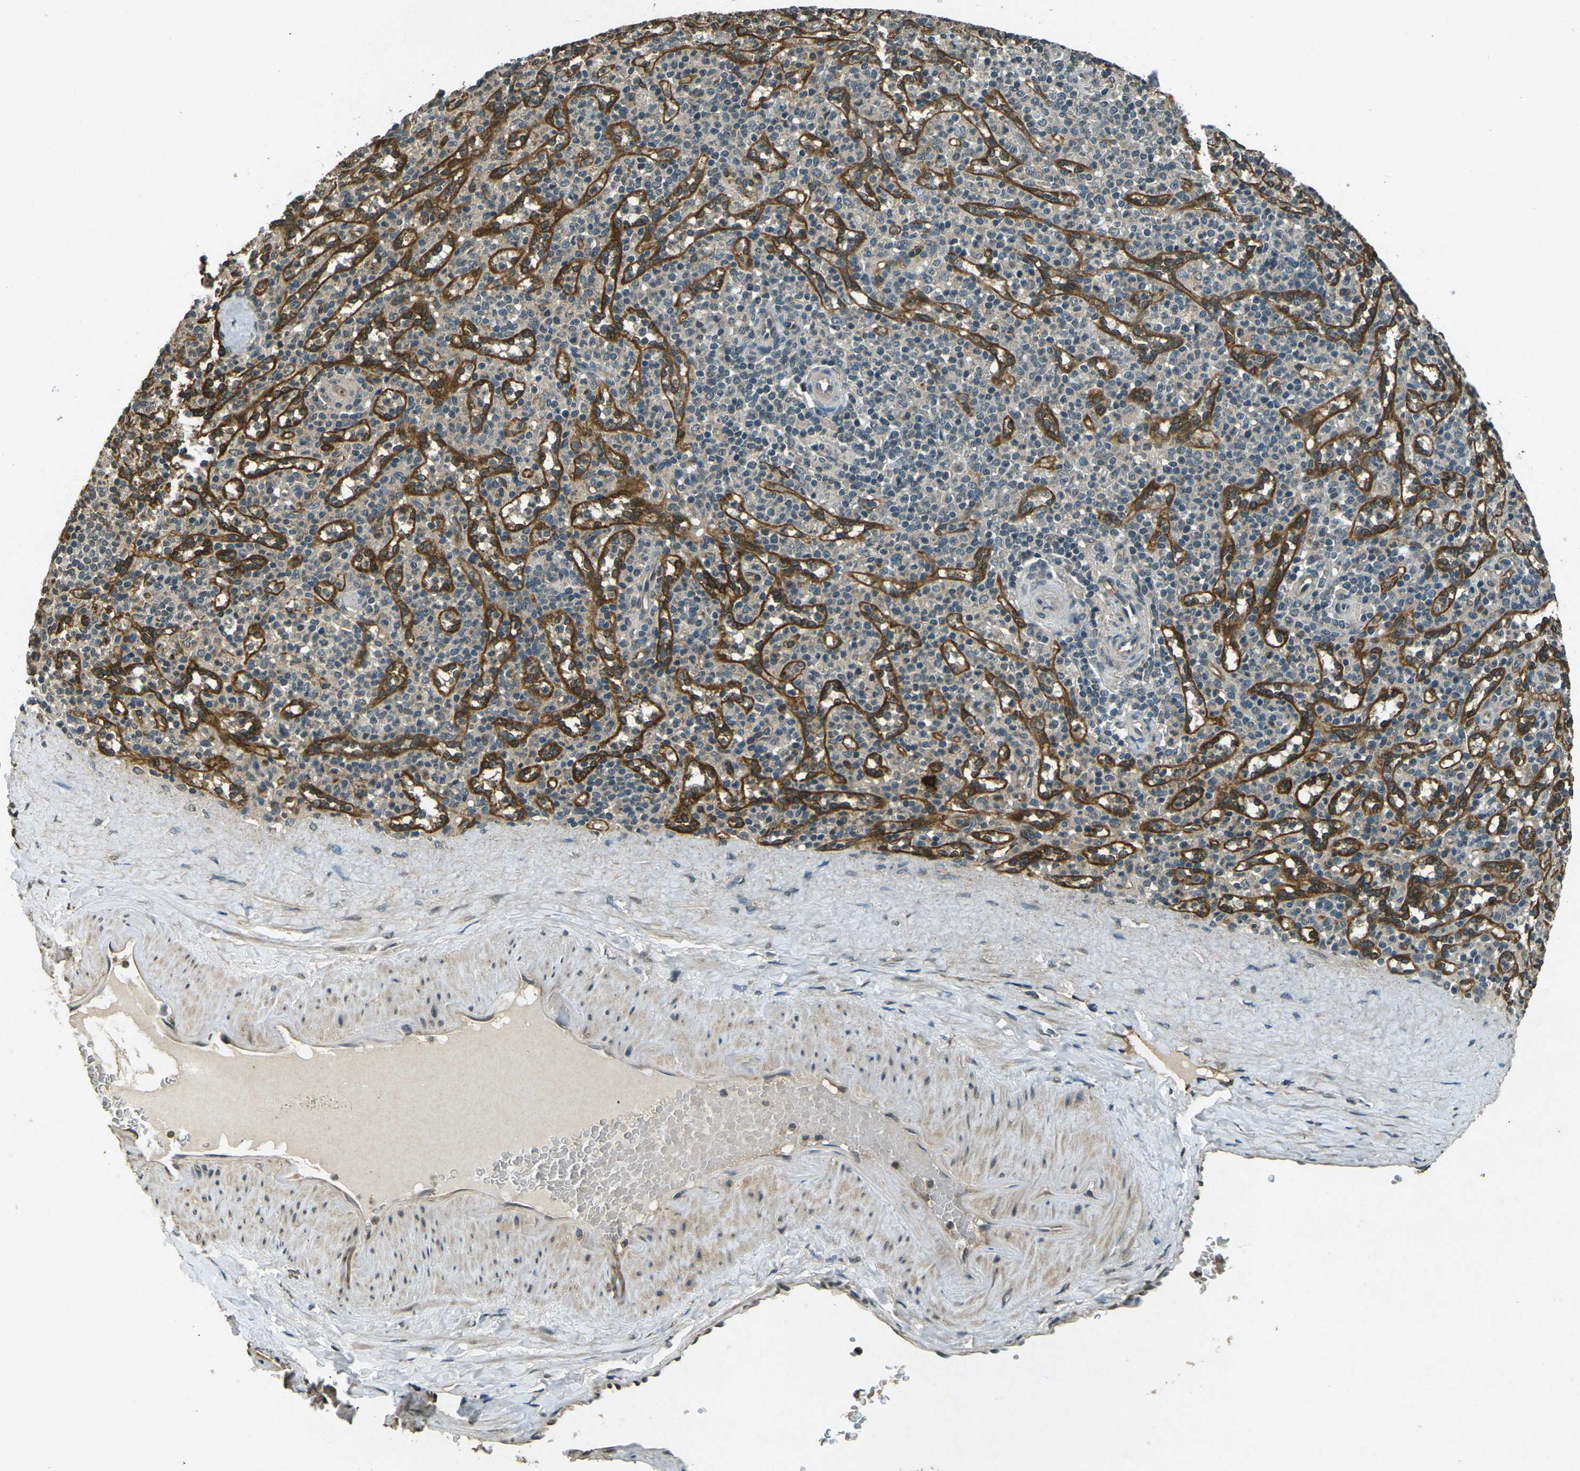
{"staining": {"intensity": "weak", "quantity": "25%-75%", "location": "cytoplasmic/membranous"}, "tissue": "spleen", "cell_type": "Cells in red pulp", "image_type": "normal", "snomed": [{"axis": "morphology", "description": "Normal tissue, NOS"}, {"axis": "topography", "description": "Spleen"}], "caption": "This is a micrograph of immunohistochemistry staining of benign spleen, which shows weak staining in the cytoplasmic/membranous of cells in red pulp.", "gene": "PDE2A", "patient": {"sex": "male", "age": 36}}